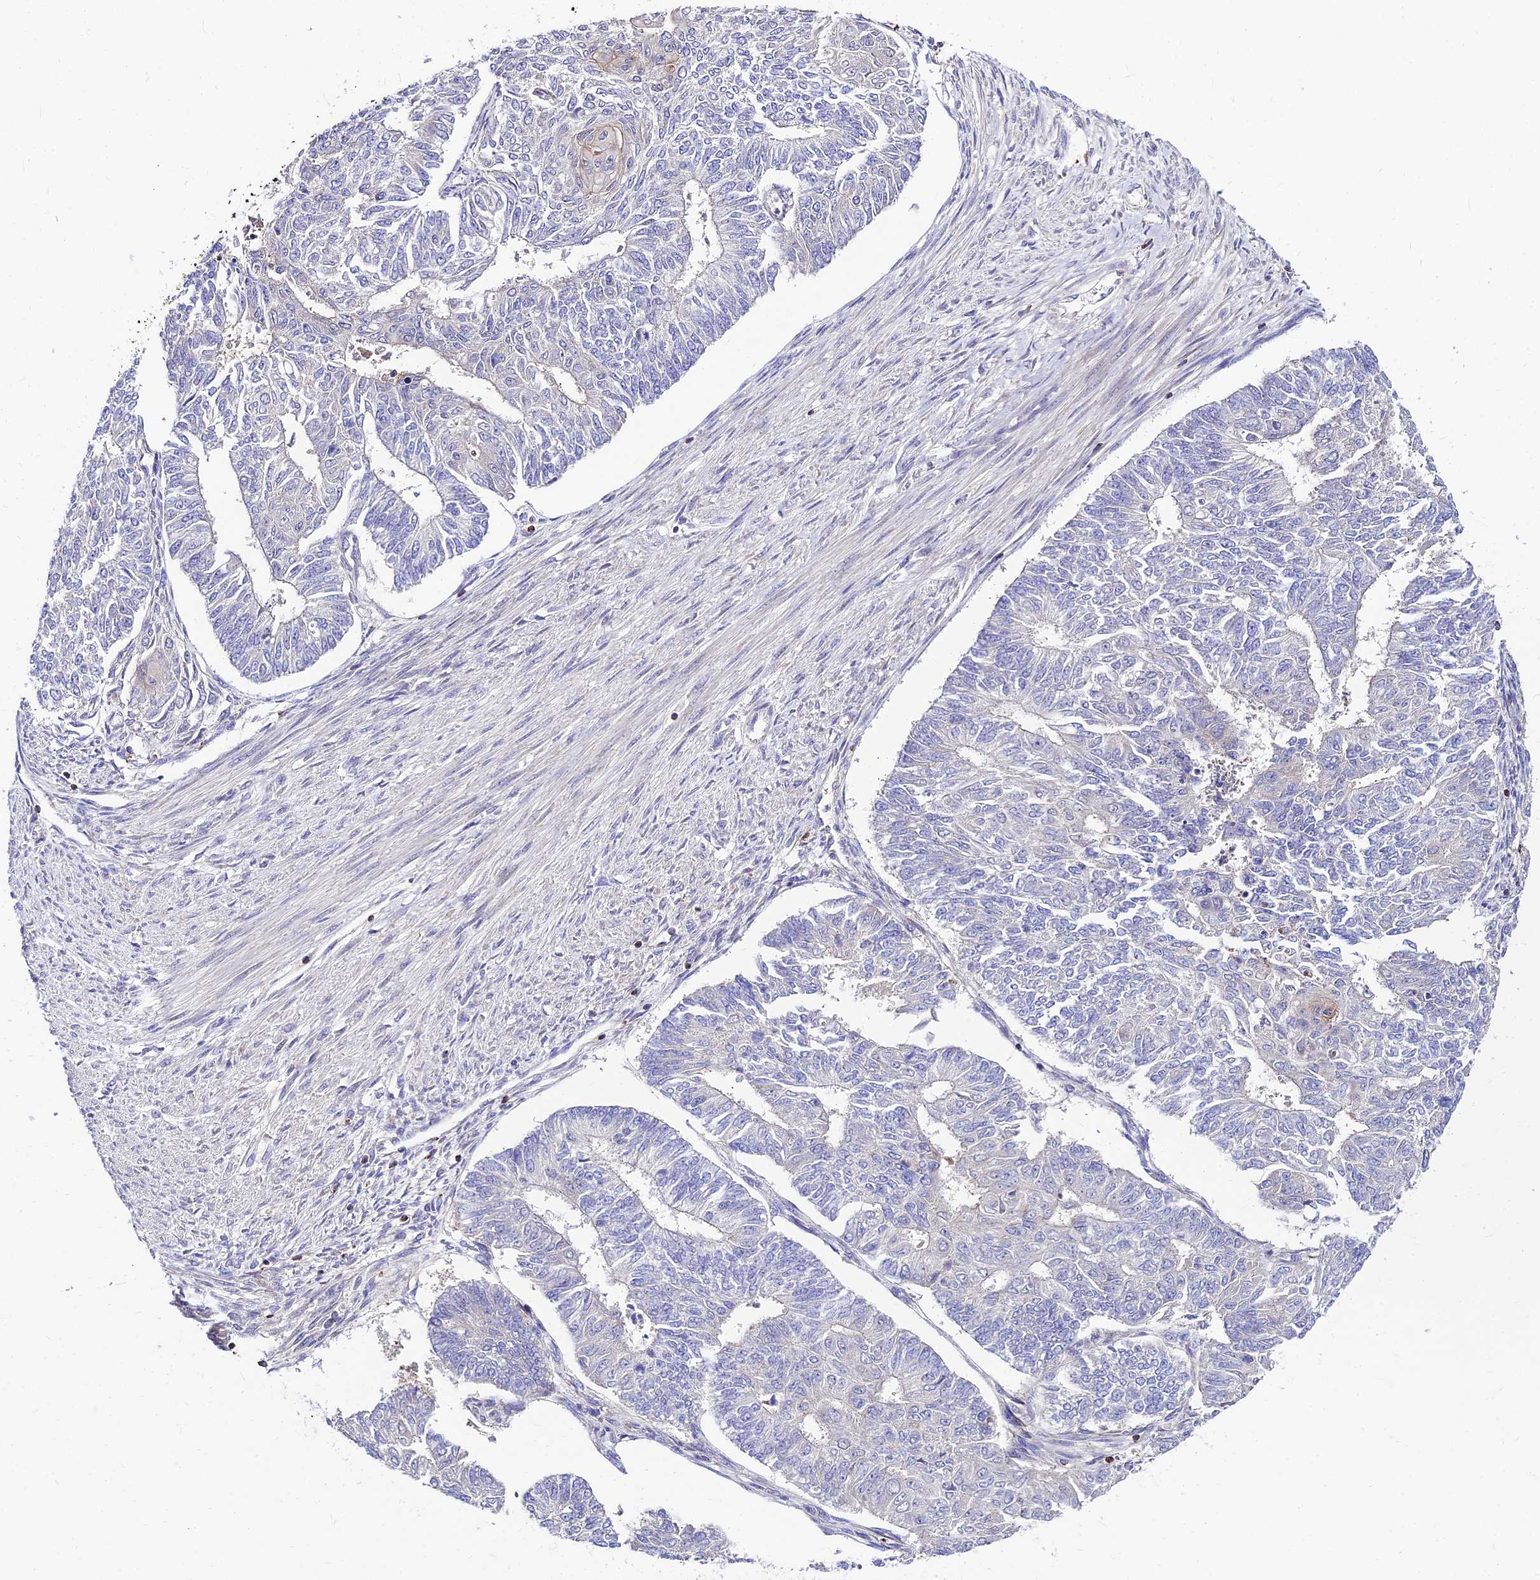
{"staining": {"intensity": "negative", "quantity": "none", "location": "none"}, "tissue": "endometrial cancer", "cell_type": "Tumor cells", "image_type": "cancer", "snomed": [{"axis": "morphology", "description": "Adenocarcinoma, NOS"}, {"axis": "topography", "description": "Endometrium"}], "caption": "The image demonstrates no significant expression in tumor cells of endometrial cancer (adenocarcinoma).", "gene": "C6orf132", "patient": {"sex": "female", "age": 32}}